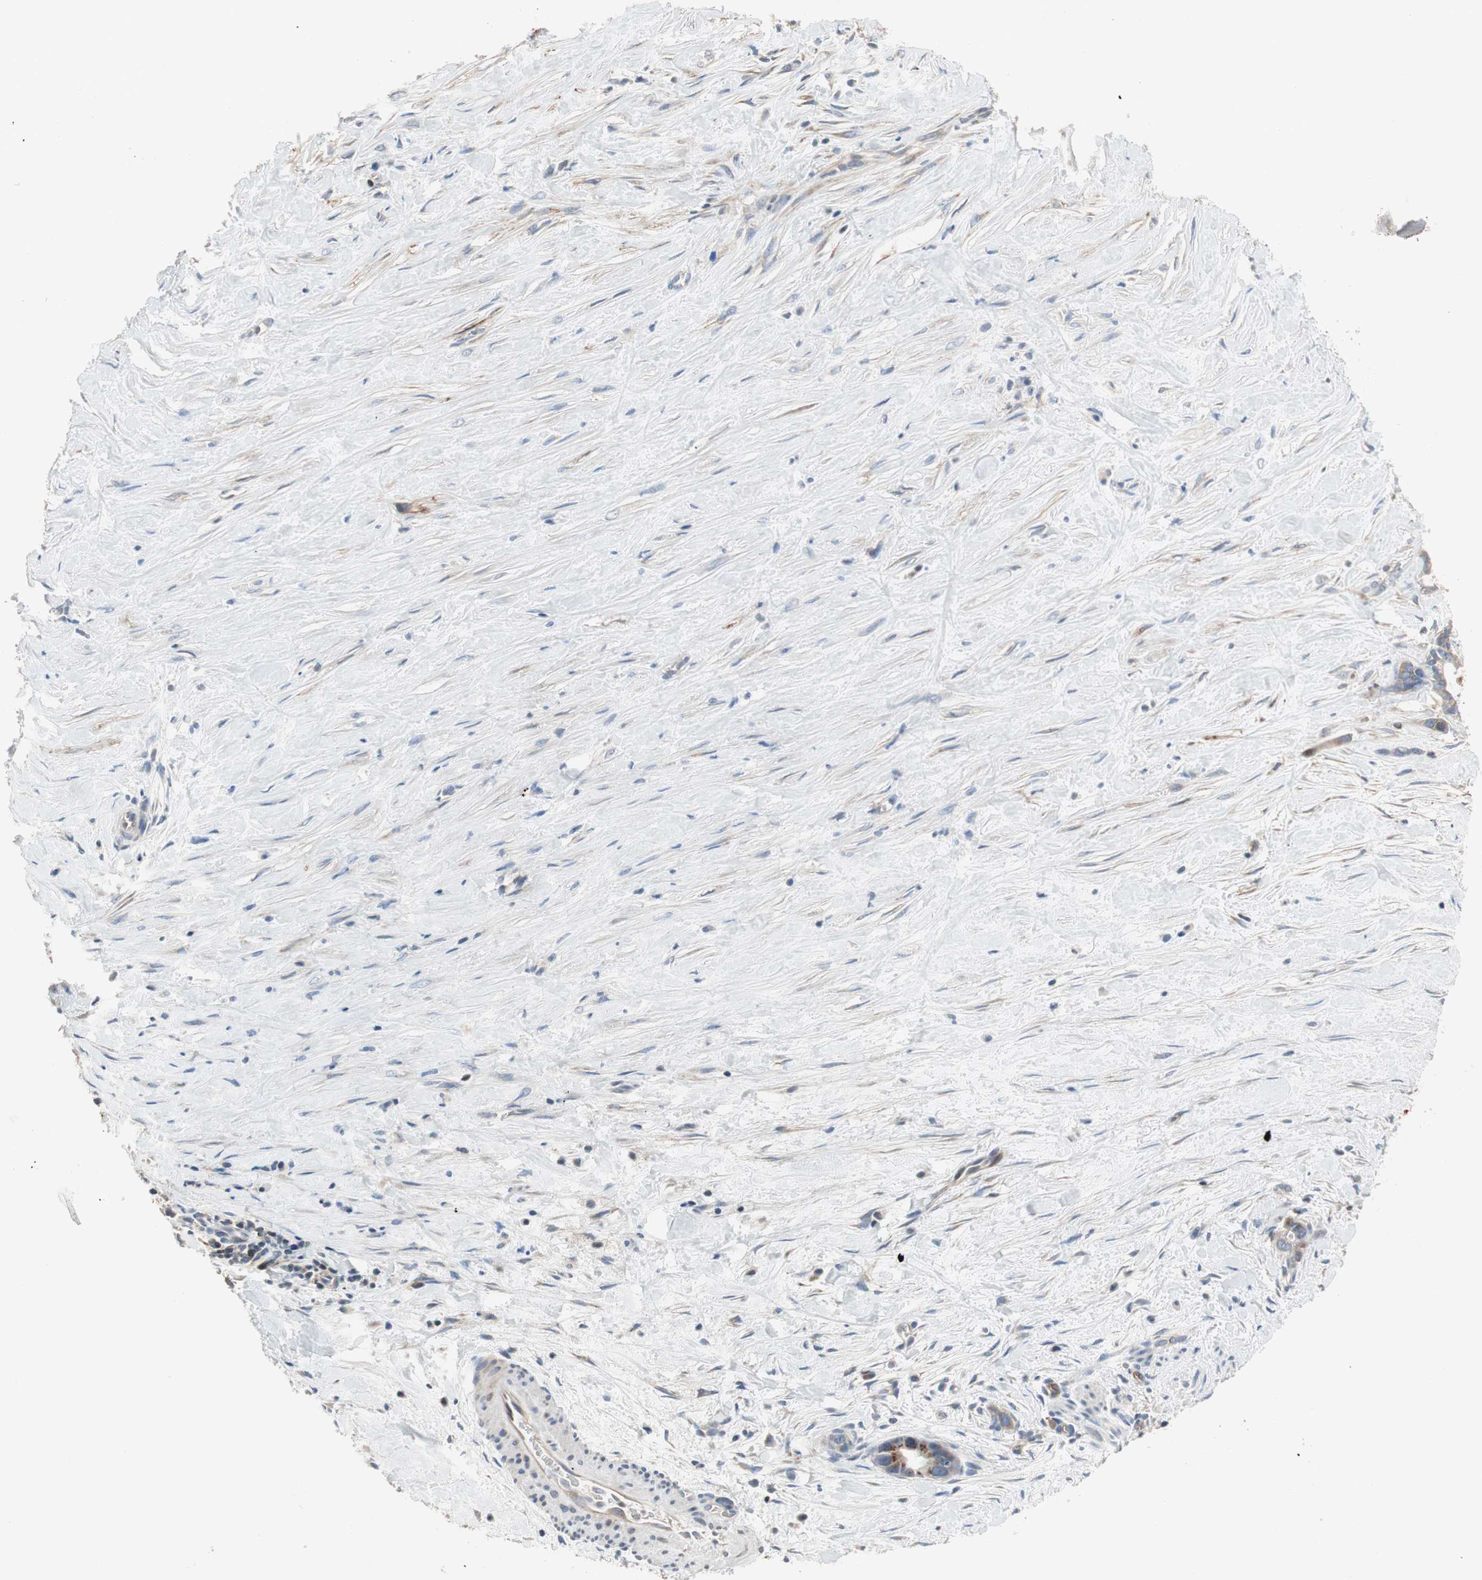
{"staining": {"intensity": "weak", "quantity": "<25%", "location": "cytoplasmic/membranous"}, "tissue": "liver cancer", "cell_type": "Tumor cells", "image_type": "cancer", "snomed": [{"axis": "morphology", "description": "Cholangiocarcinoma"}, {"axis": "topography", "description": "Liver"}], "caption": "This is an IHC histopathology image of human cholangiocarcinoma (liver). There is no expression in tumor cells.", "gene": "ALPL", "patient": {"sex": "female", "age": 55}}